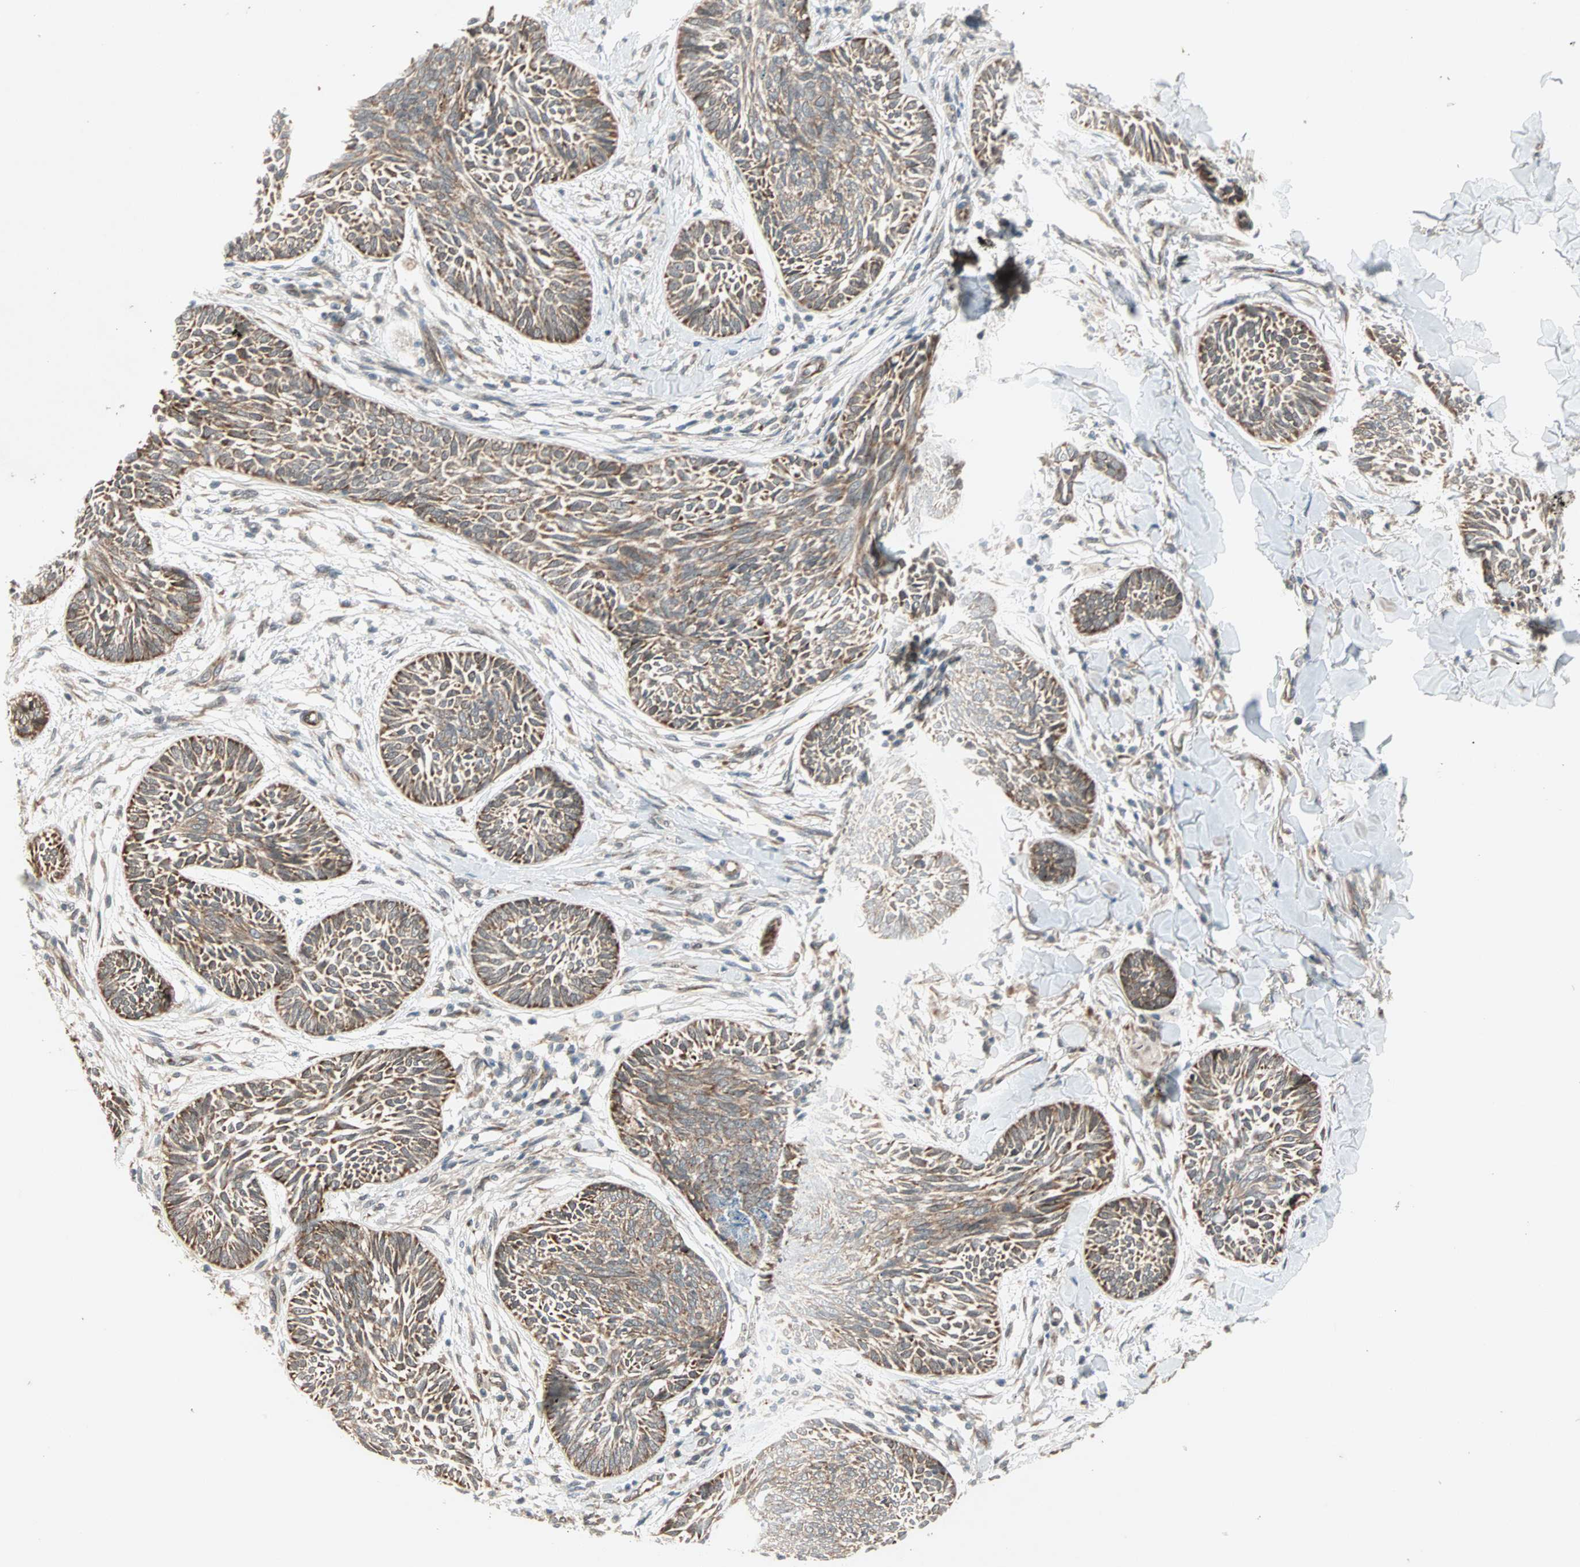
{"staining": {"intensity": "strong", "quantity": ">75%", "location": "cytoplasmic/membranous"}, "tissue": "skin cancer", "cell_type": "Tumor cells", "image_type": "cancer", "snomed": [{"axis": "morphology", "description": "Papilloma, NOS"}, {"axis": "morphology", "description": "Basal cell carcinoma"}, {"axis": "topography", "description": "Skin"}], "caption": "Basal cell carcinoma (skin) tissue shows strong cytoplasmic/membranous staining in about >75% of tumor cells, visualized by immunohistochemistry. The protein is shown in brown color, while the nuclei are stained blue.", "gene": "ZNF37A", "patient": {"sex": "male", "age": 87}}